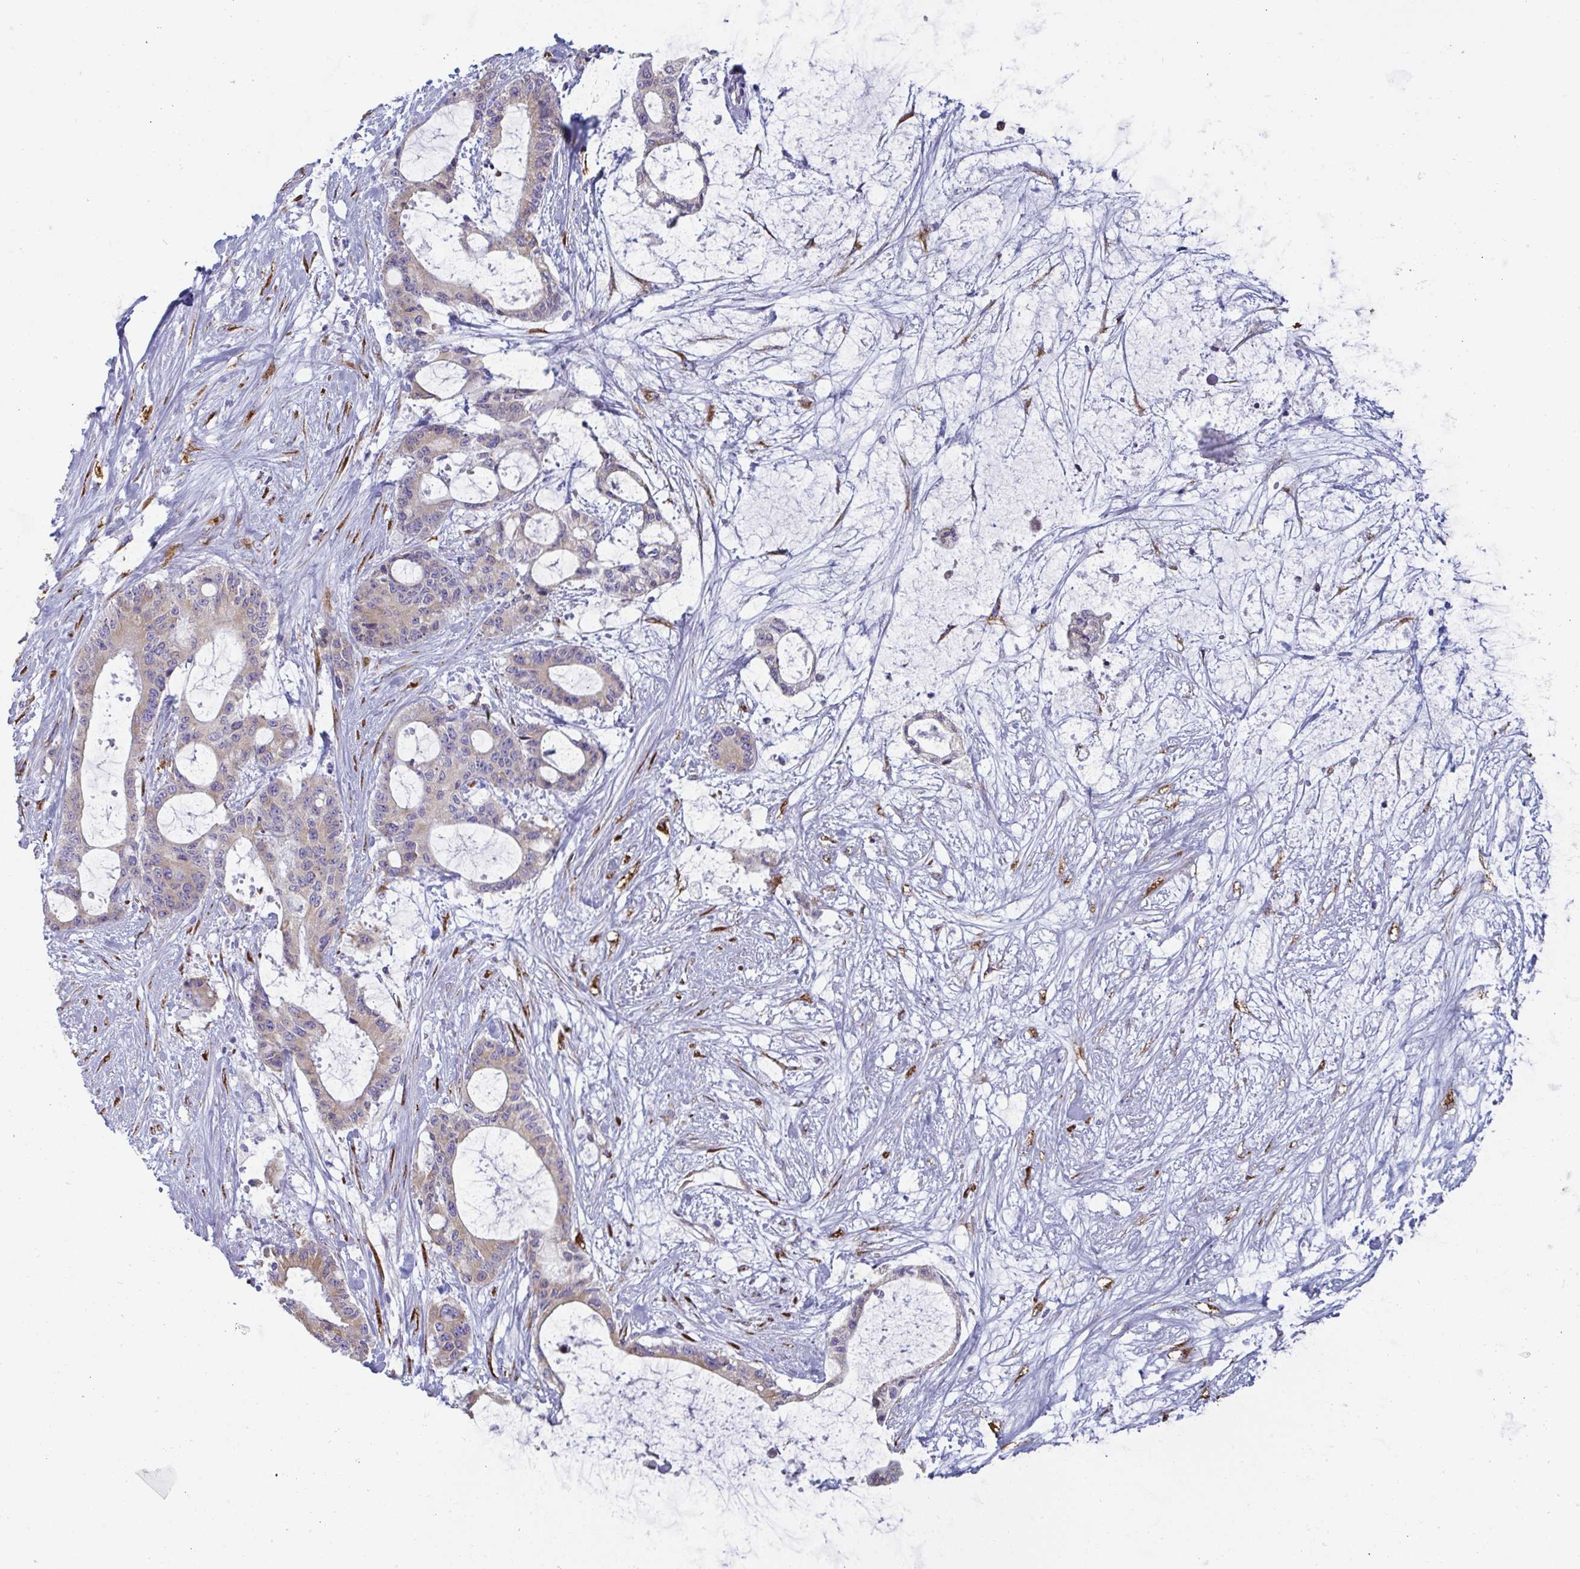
{"staining": {"intensity": "moderate", "quantity": ">75%", "location": "cytoplasmic/membranous"}, "tissue": "liver cancer", "cell_type": "Tumor cells", "image_type": "cancer", "snomed": [{"axis": "morphology", "description": "Normal tissue, NOS"}, {"axis": "morphology", "description": "Cholangiocarcinoma"}, {"axis": "topography", "description": "Liver"}, {"axis": "topography", "description": "Peripheral nerve tissue"}], "caption": "A medium amount of moderate cytoplasmic/membranous staining is seen in approximately >75% of tumor cells in liver cancer (cholangiocarcinoma) tissue. The protein of interest is shown in brown color, while the nuclei are stained blue.", "gene": "SHROOM1", "patient": {"sex": "female", "age": 73}}